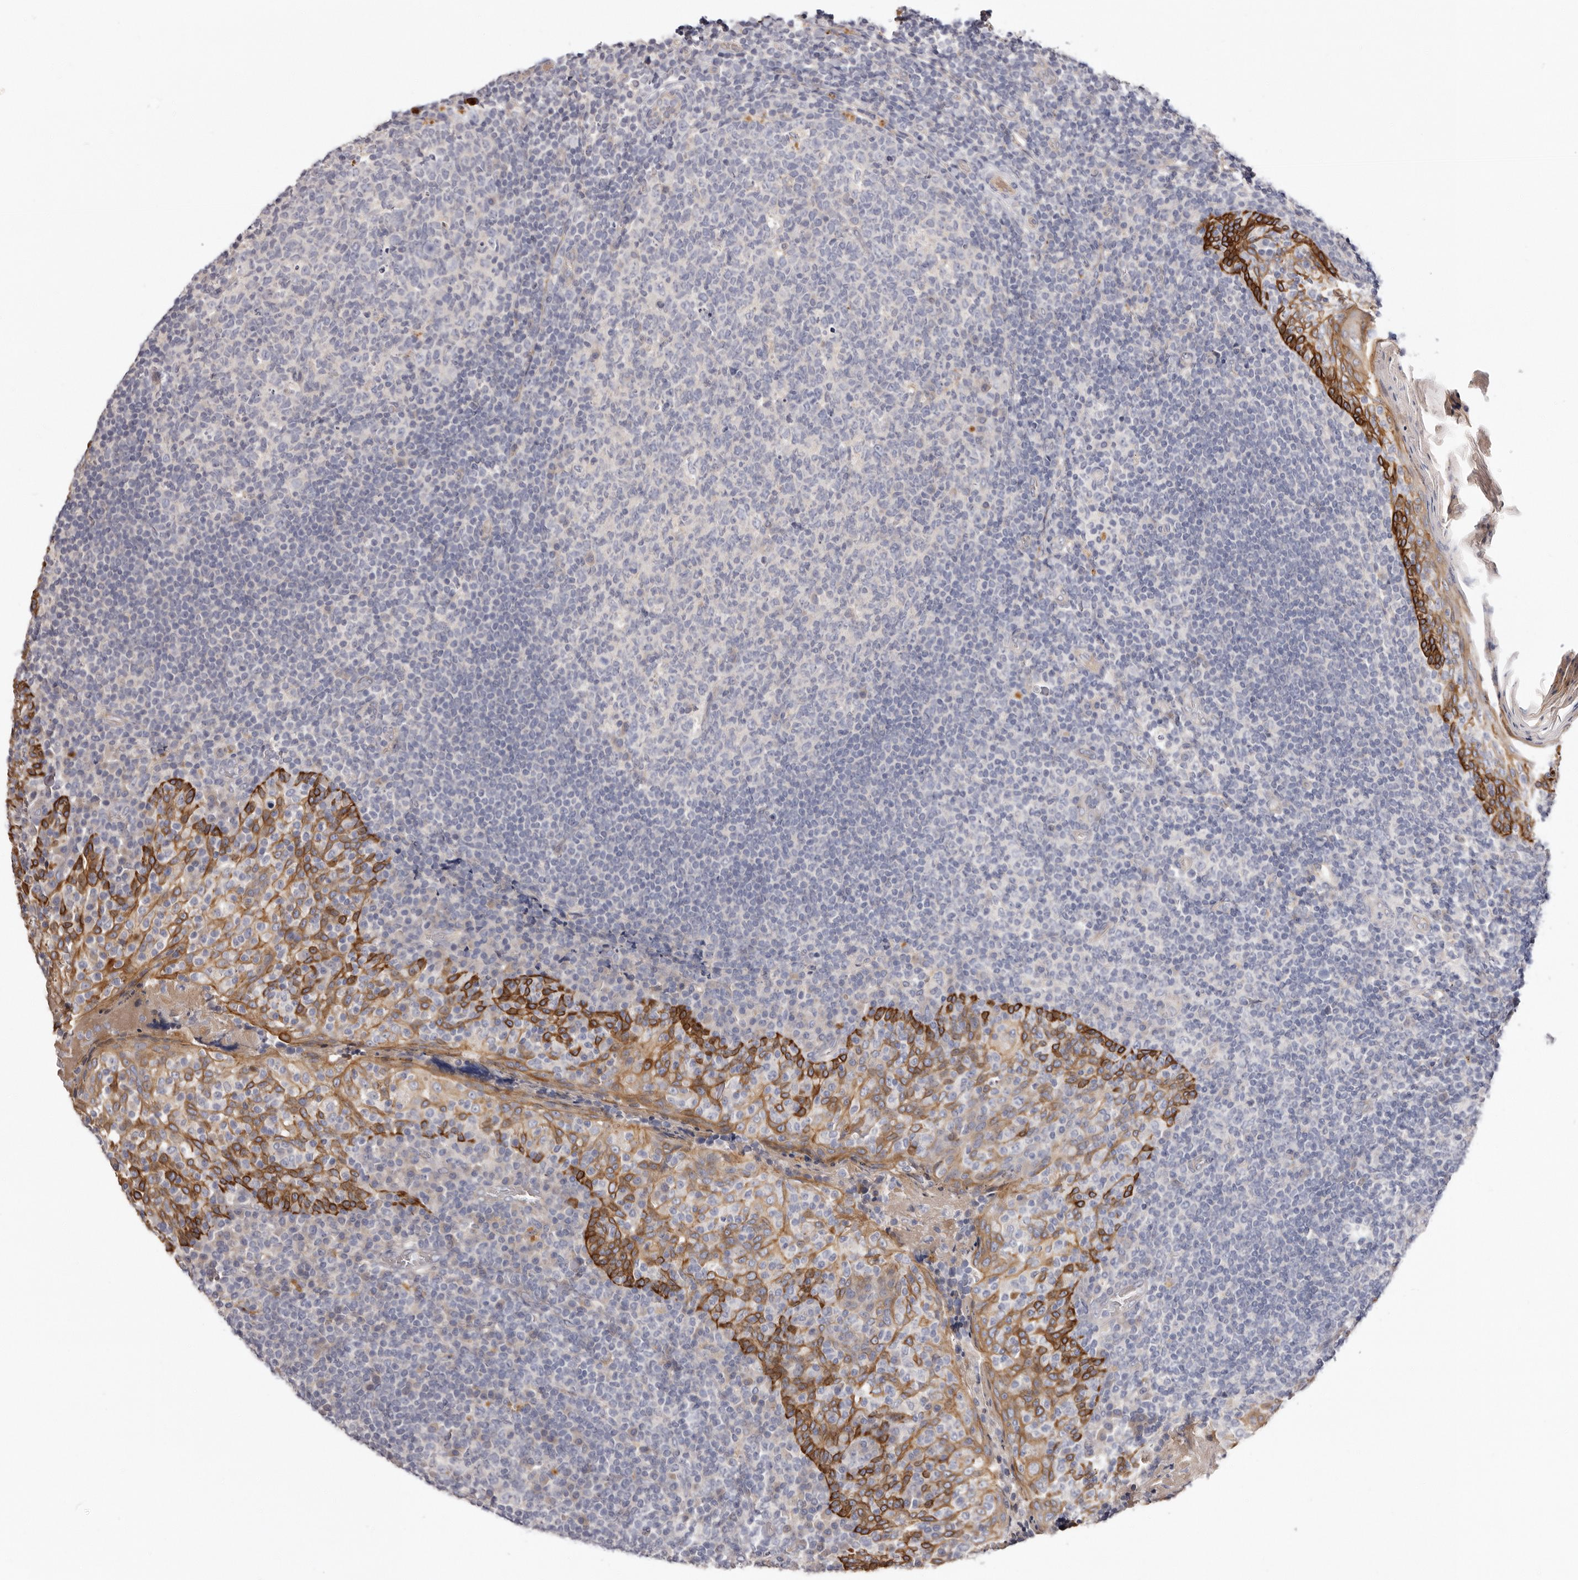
{"staining": {"intensity": "negative", "quantity": "none", "location": "none"}, "tissue": "tonsil", "cell_type": "Germinal center cells", "image_type": "normal", "snomed": [{"axis": "morphology", "description": "Normal tissue, NOS"}, {"axis": "topography", "description": "Tonsil"}], "caption": "High power microscopy photomicrograph of an immunohistochemistry (IHC) micrograph of unremarkable tonsil, revealing no significant expression in germinal center cells.", "gene": "STK16", "patient": {"sex": "female", "age": 19}}